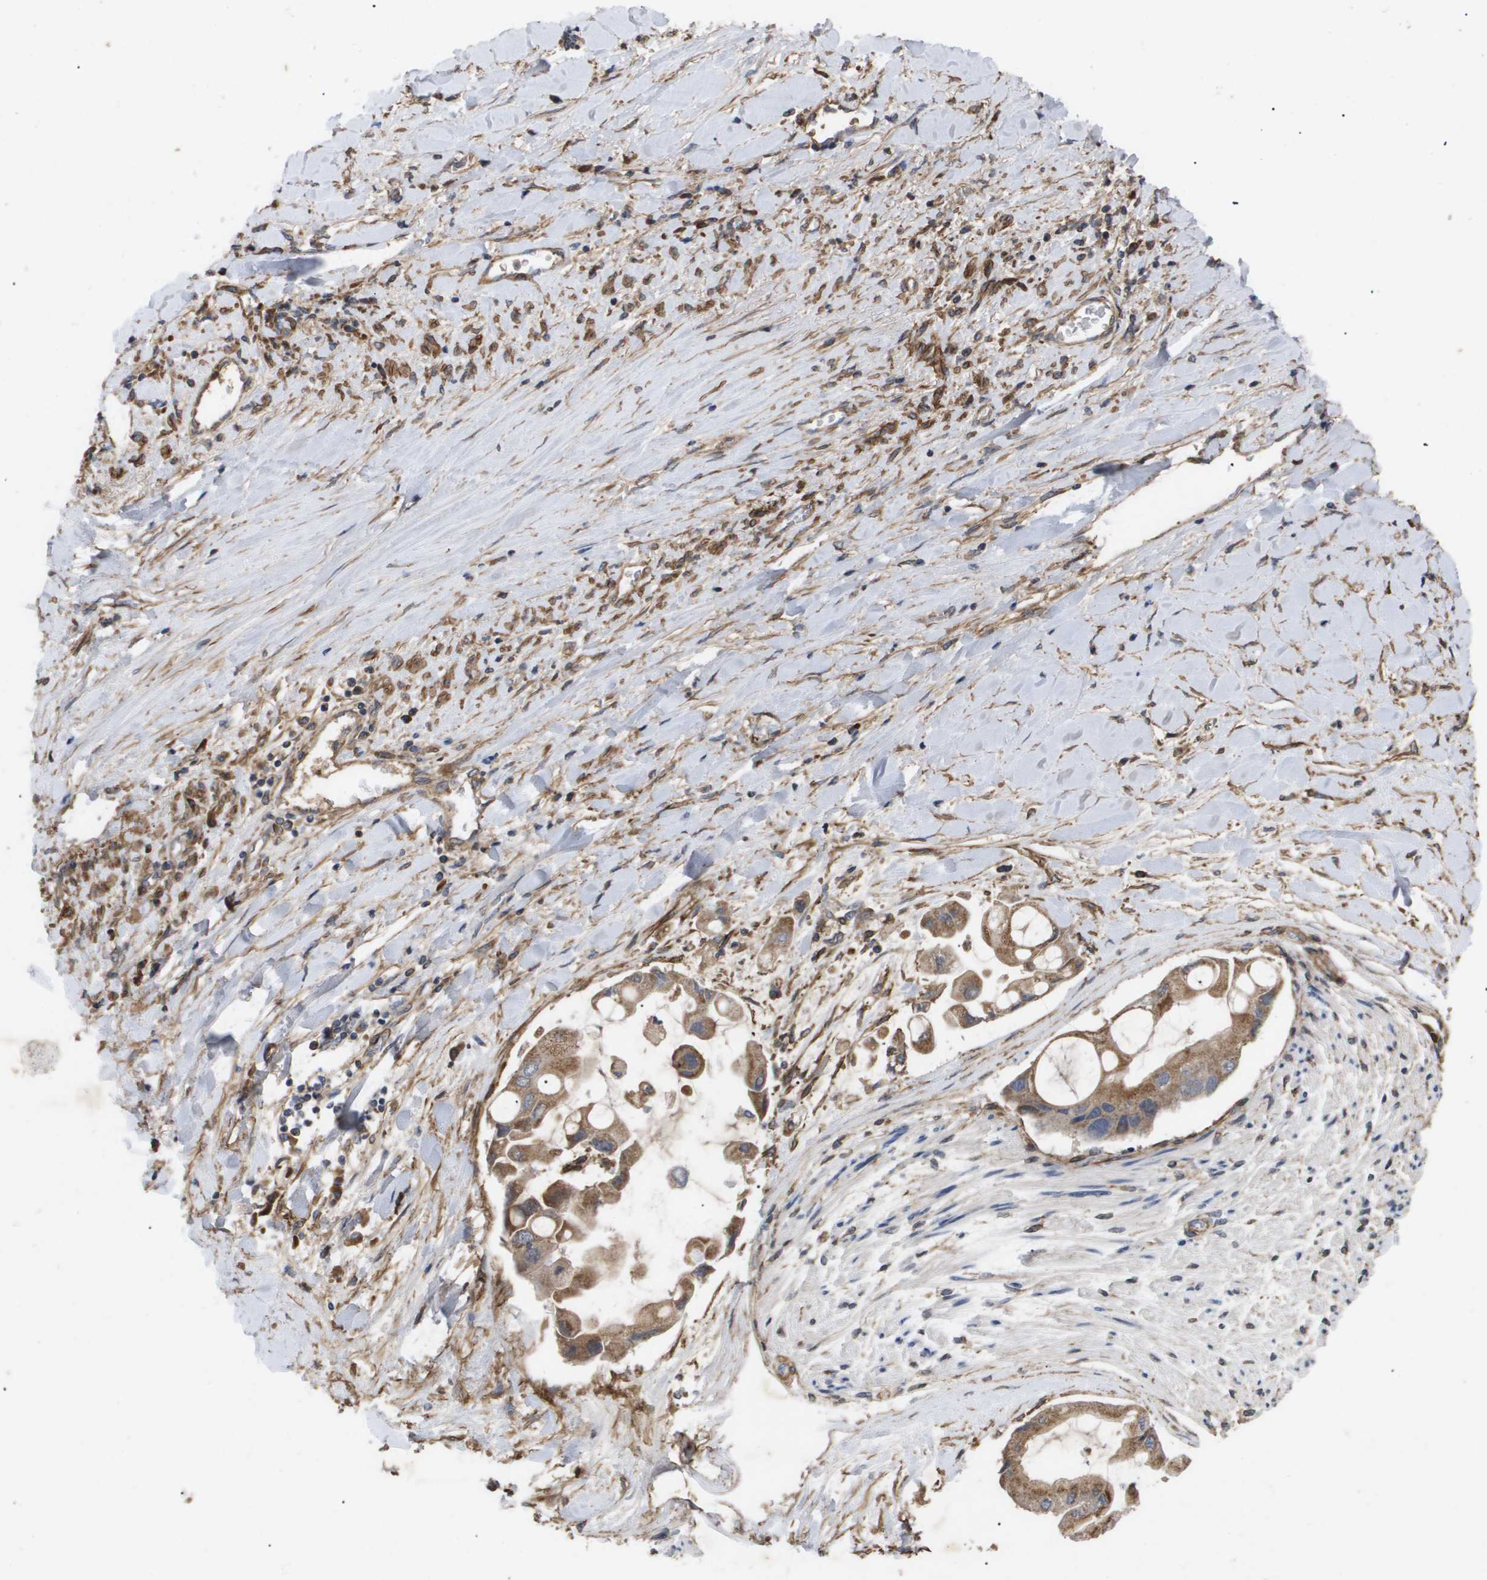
{"staining": {"intensity": "moderate", "quantity": ">75%", "location": "cytoplasmic/membranous"}, "tissue": "liver cancer", "cell_type": "Tumor cells", "image_type": "cancer", "snomed": [{"axis": "morphology", "description": "Cholangiocarcinoma"}, {"axis": "topography", "description": "Liver"}], "caption": "Immunohistochemistry of liver cancer demonstrates medium levels of moderate cytoplasmic/membranous positivity in about >75% of tumor cells.", "gene": "TNS1", "patient": {"sex": "male", "age": 50}}